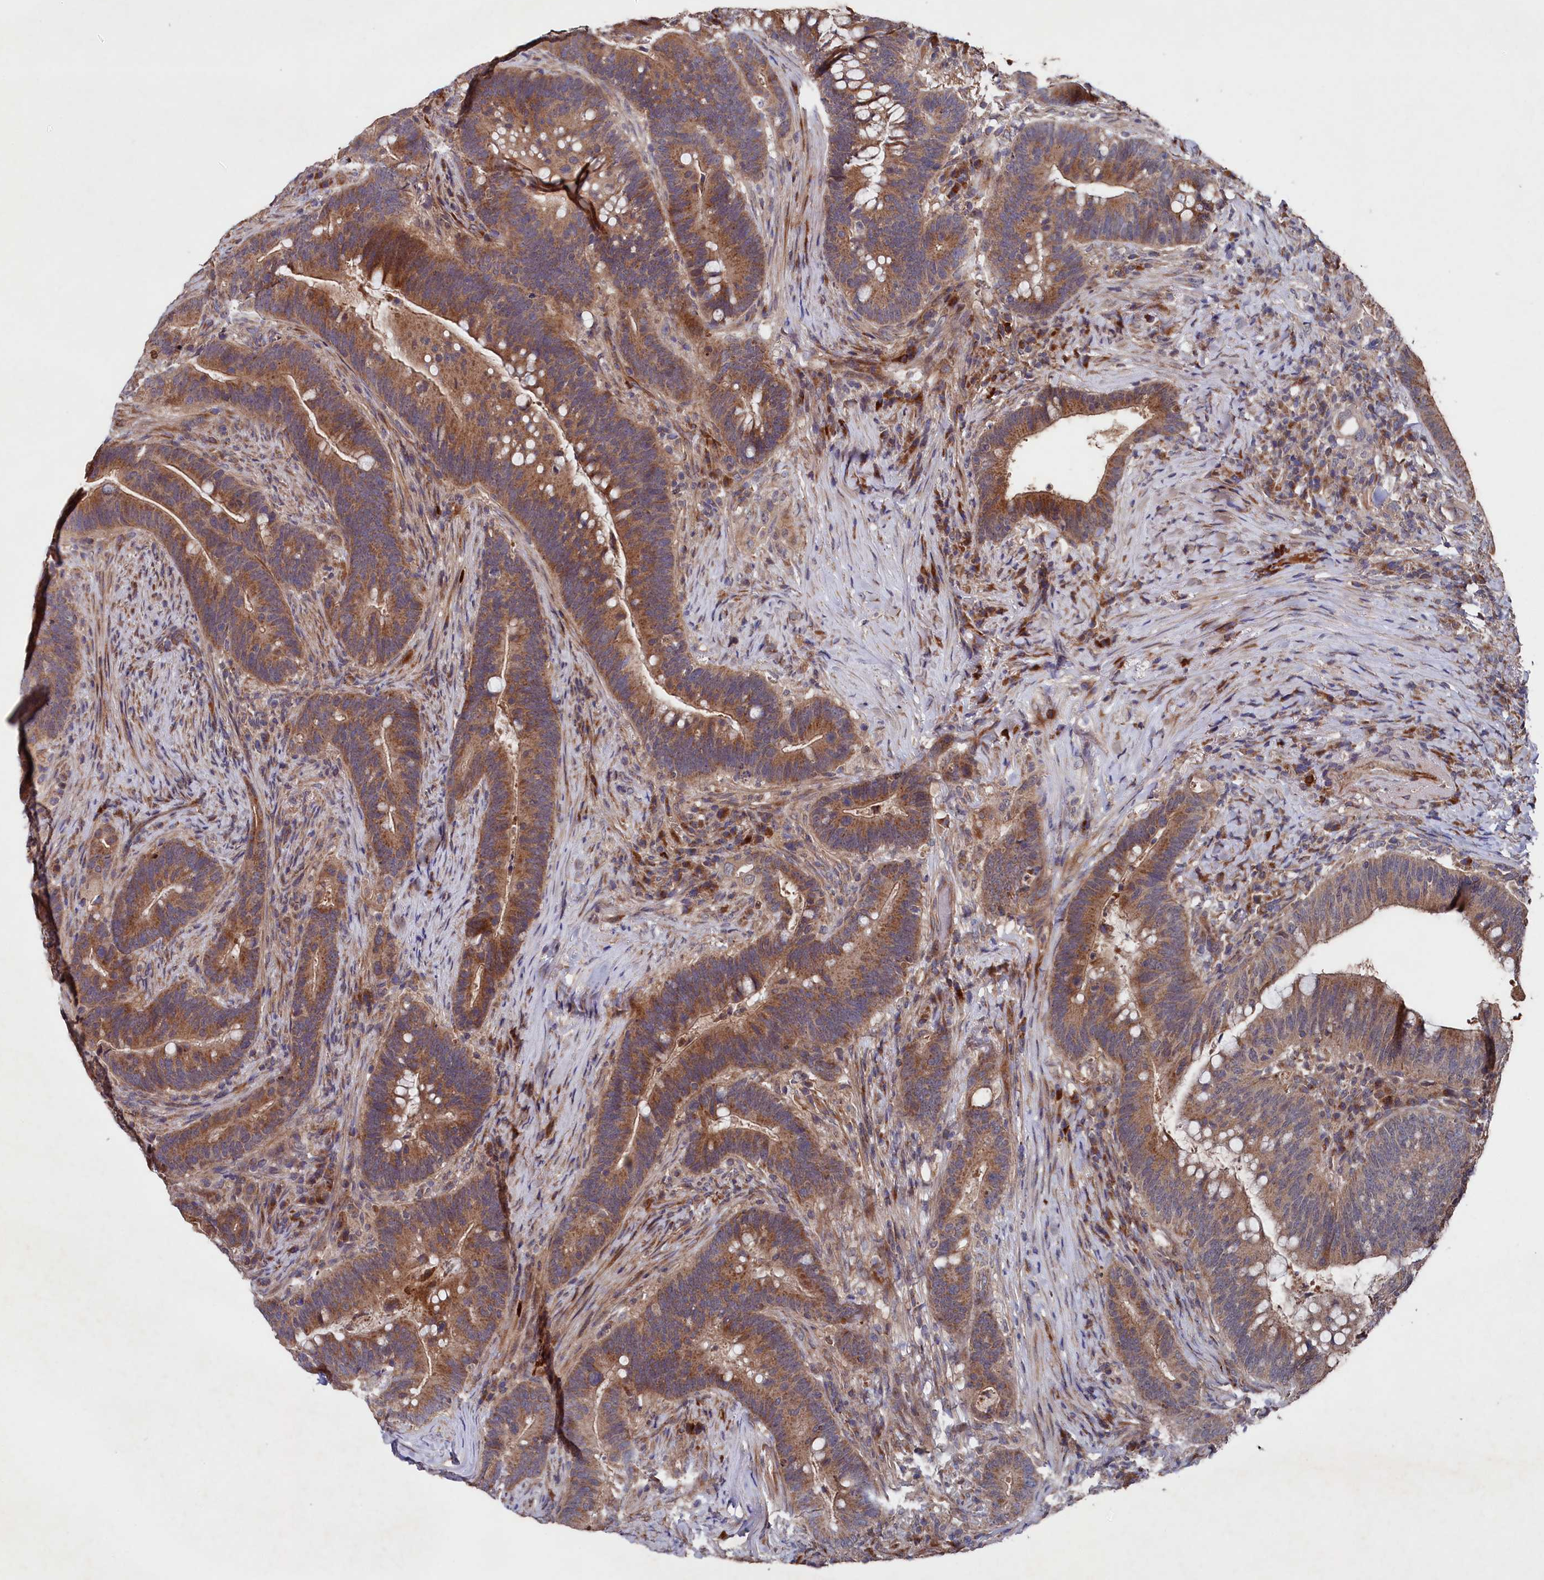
{"staining": {"intensity": "moderate", "quantity": ">75%", "location": "cytoplasmic/membranous"}, "tissue": "colorectal cancer", "cell_type": "Tumor cells", "image_type": "cancer", "snomed": [{"axis": "morphology", "description": "Adenocarcinoma, NOS"}, {"axis": "topography", "description": "Colon"}], "caption": "Protein analysis of colorectal cancer tissue demonstrates moderate cytoplasmic/membranous staining in about >75% of tumor cells. (IHC, brightfield microscopy, high magnification).", "gene": "SUPV3L1", "patient": {"sex": "female", "age": 66}}